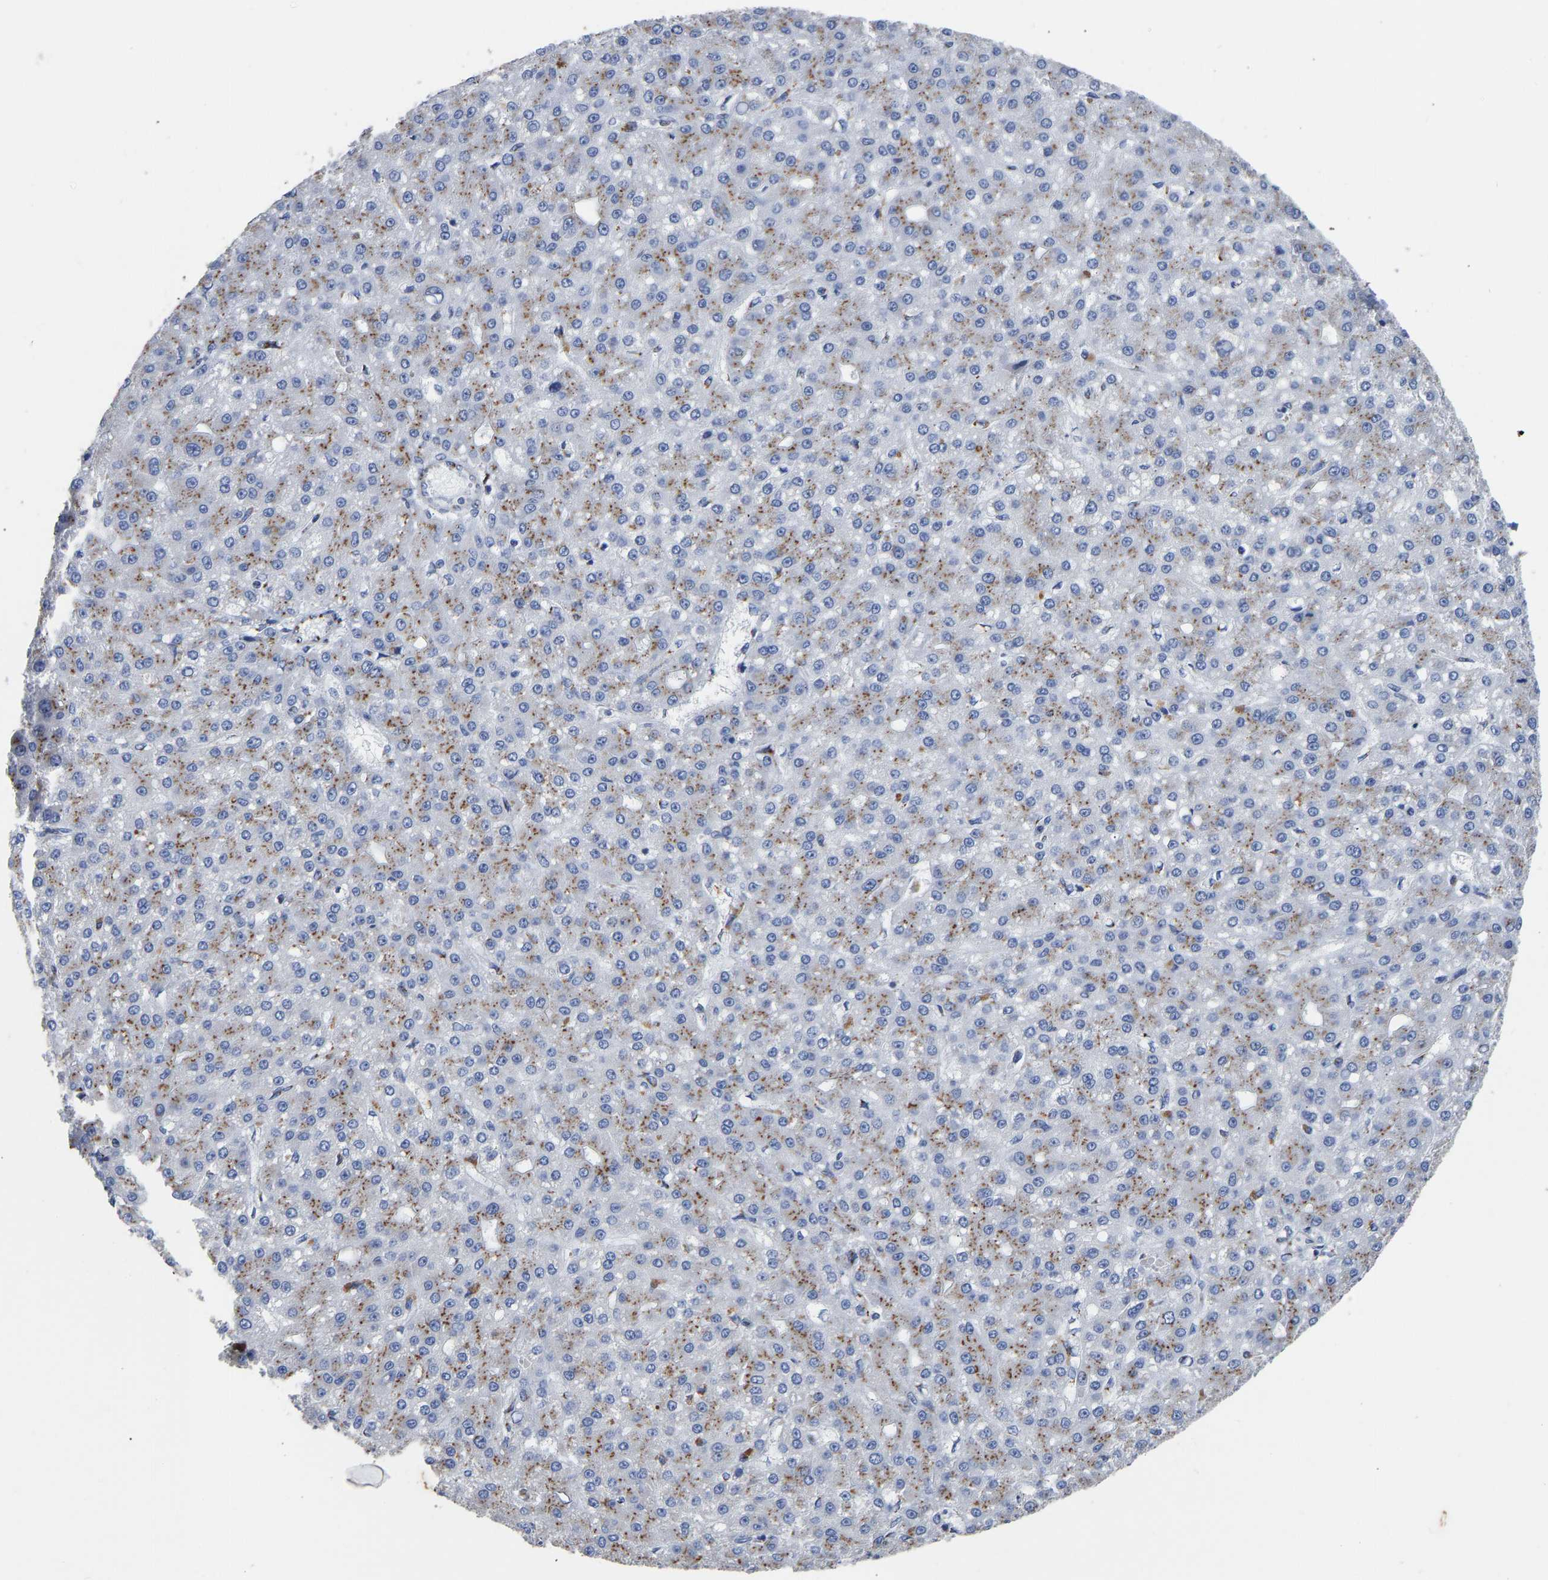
{"staining": {"intensity": "moderate", "quantity": ">75%", "location": "cytoplasmic/membranous"}, "tissue": "liver cancer", "cell_type": "Tumor cells", "image_type": "cancer", "snomed": [{"axis": "morphology", "description": "Carcinoma, Hepatocellular, NOS"}, {"axis": "topography", "description": "Liver"}], "caption": "Protein staining reveals moderate cytoplasmic/membranous positivity in approximately >75% of tumor cells in liver cancer.", "gene": "TMEM87A", "patient": {"sex": "male", "age": 67}}